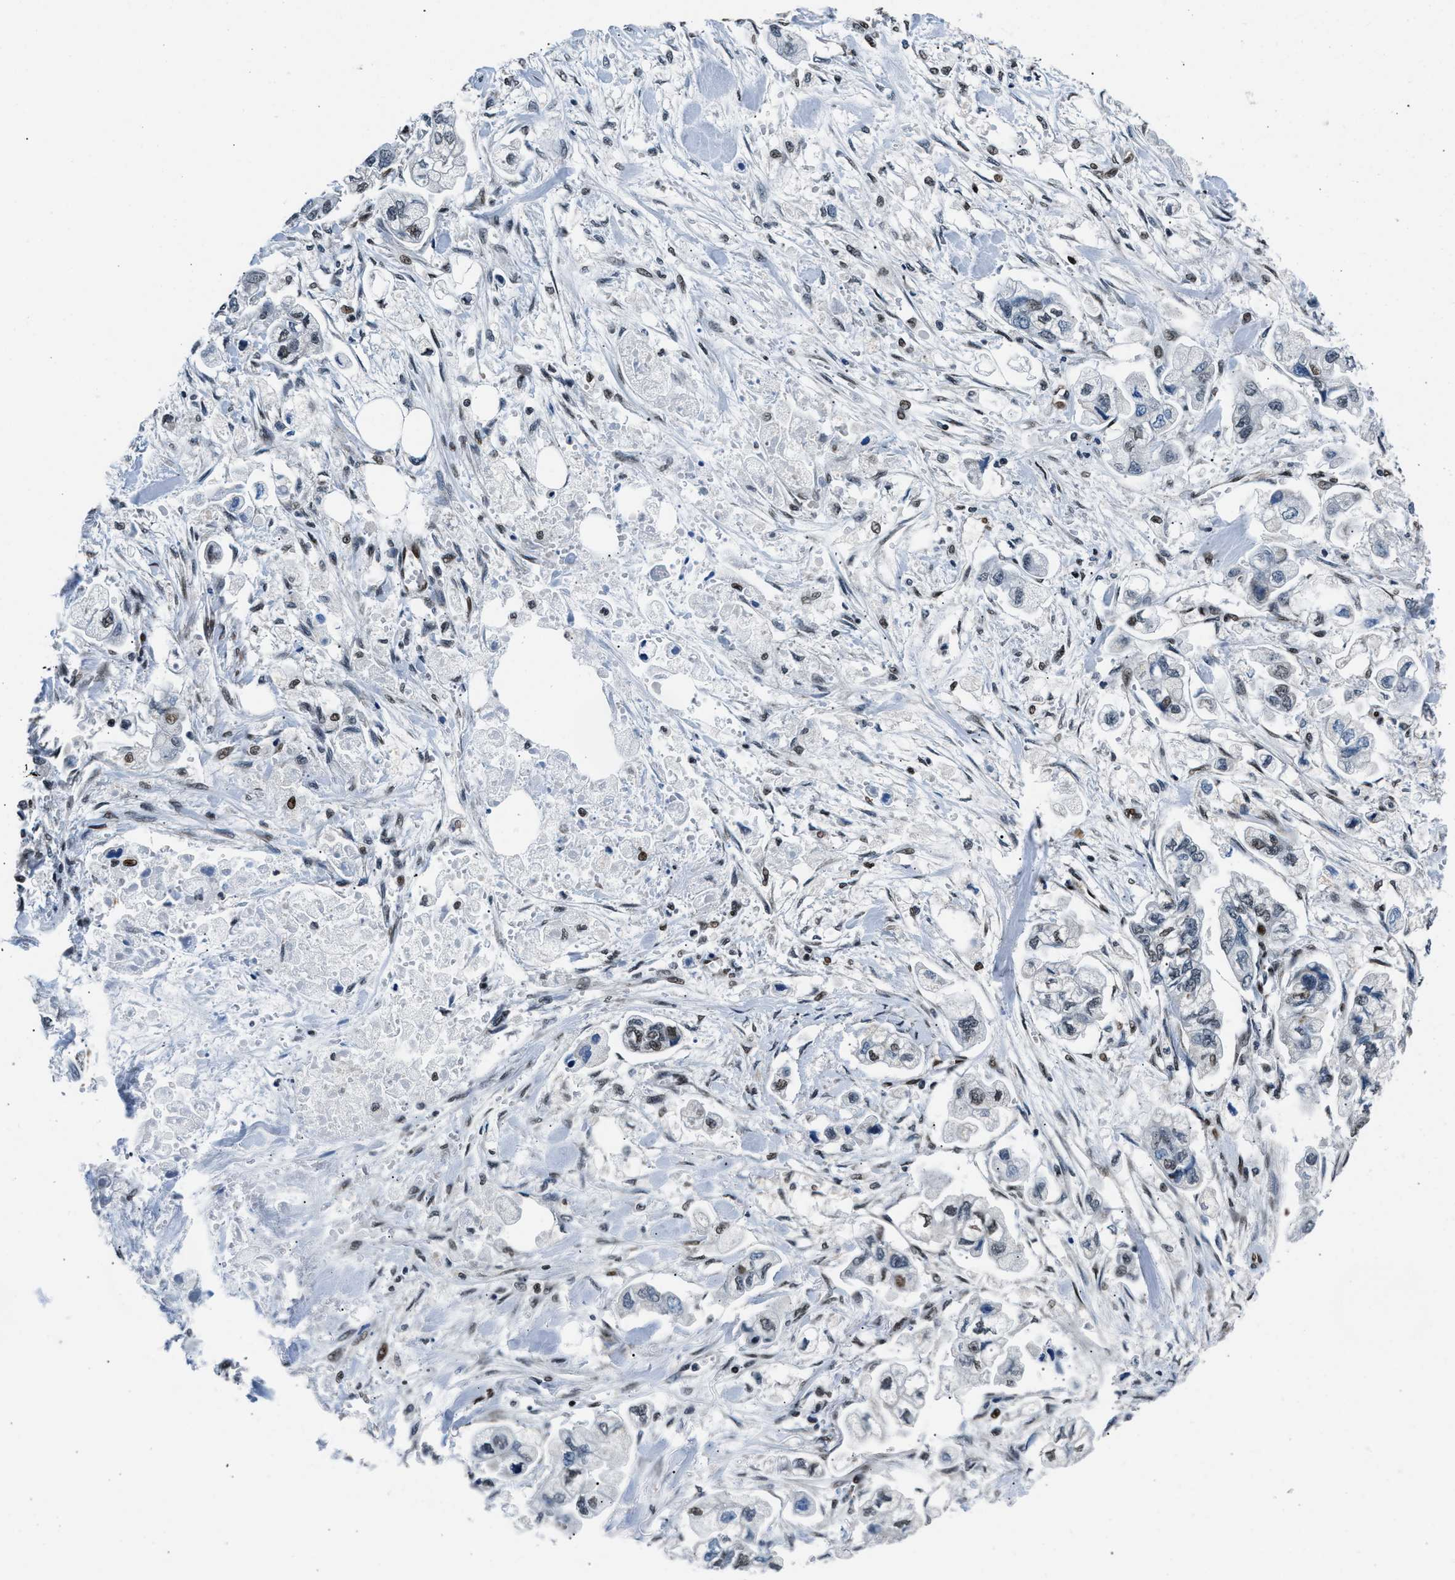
{"staining": {"intensity": "weak", "quantity": "<25%", "location": "nuclear"}, "tissue": "stomach cancer", "cell_type": "Tumor cells", "image_type": "cancer", "snomed": [{"axis": "morphology", "description": "Normal tissue, NOS"}, {"axis": "morphology", "description": "Adenocarcinoma, NOS"}, {"axis": "topography", "description": "Stomach"}], "caption": "This image is of adenocarcinoma (stomach) stained with IHC to label a protein in brown with the nuclei are counter-stained blue. There is no positivity in tumor cells. (Brightfield microscopy of DAB (3,3'-diaminobenzidine) immunohistochemistry at high magnification).", "gene": "PRRC2B", "patient": {"sex": "male", "age": 62}}